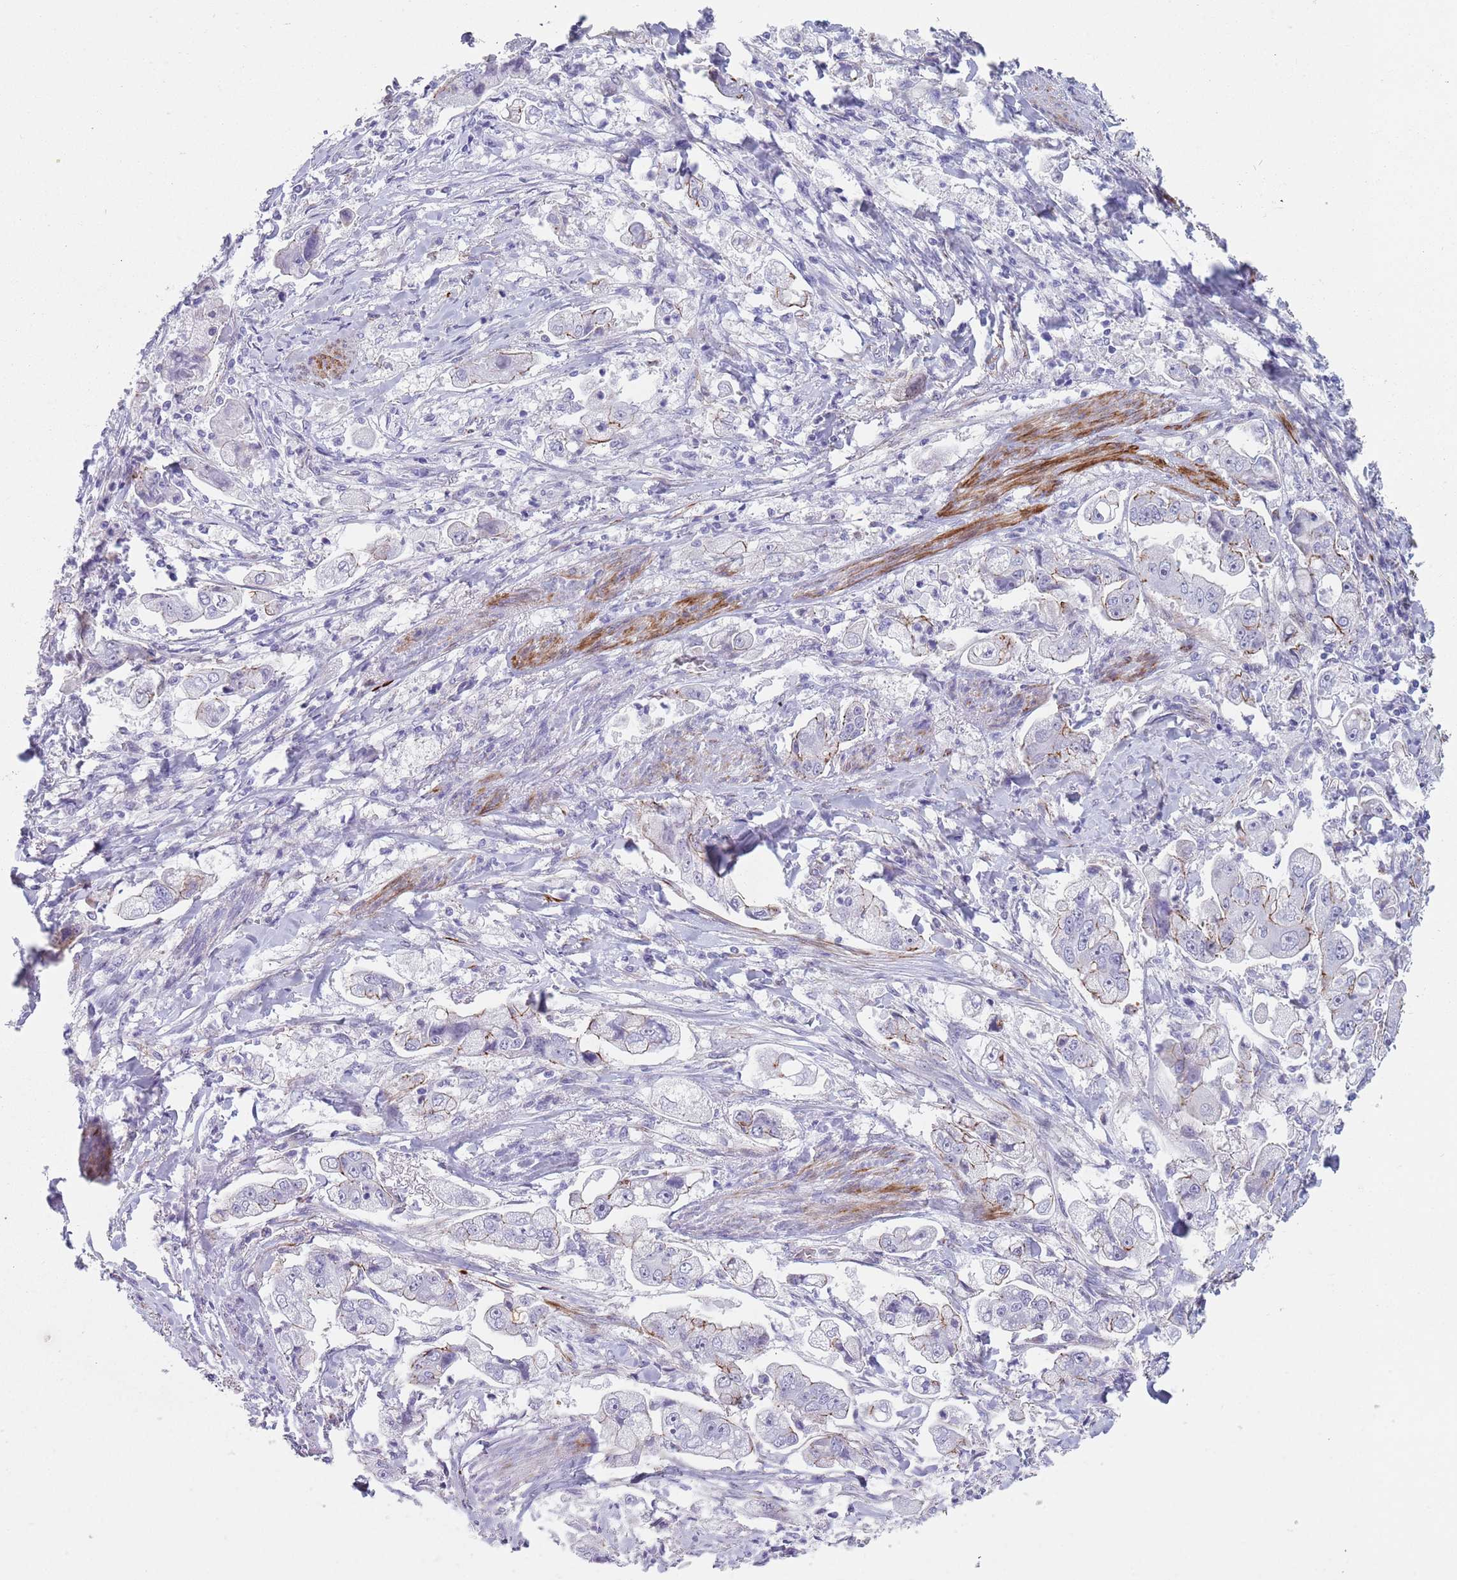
{"staining": {"intensity": "negative", "quantity": "none", "location": "none"}, "tissue": "stomach cancer", "cell_type": "Tumor cells", "image_type": "cancer", "snomed": [{"axis": "morphology", "description": "Adenocarcinoma, NOS"}, {"axis": "topography", "description": "Stomach"}], "caption": "Immunohistochemical staining of human stomach cancer (adenocarcinoma) displays no significant staining in tumor cells.", "gene": "OR5A2", "patient": {"sex": "male", "age": 62}}